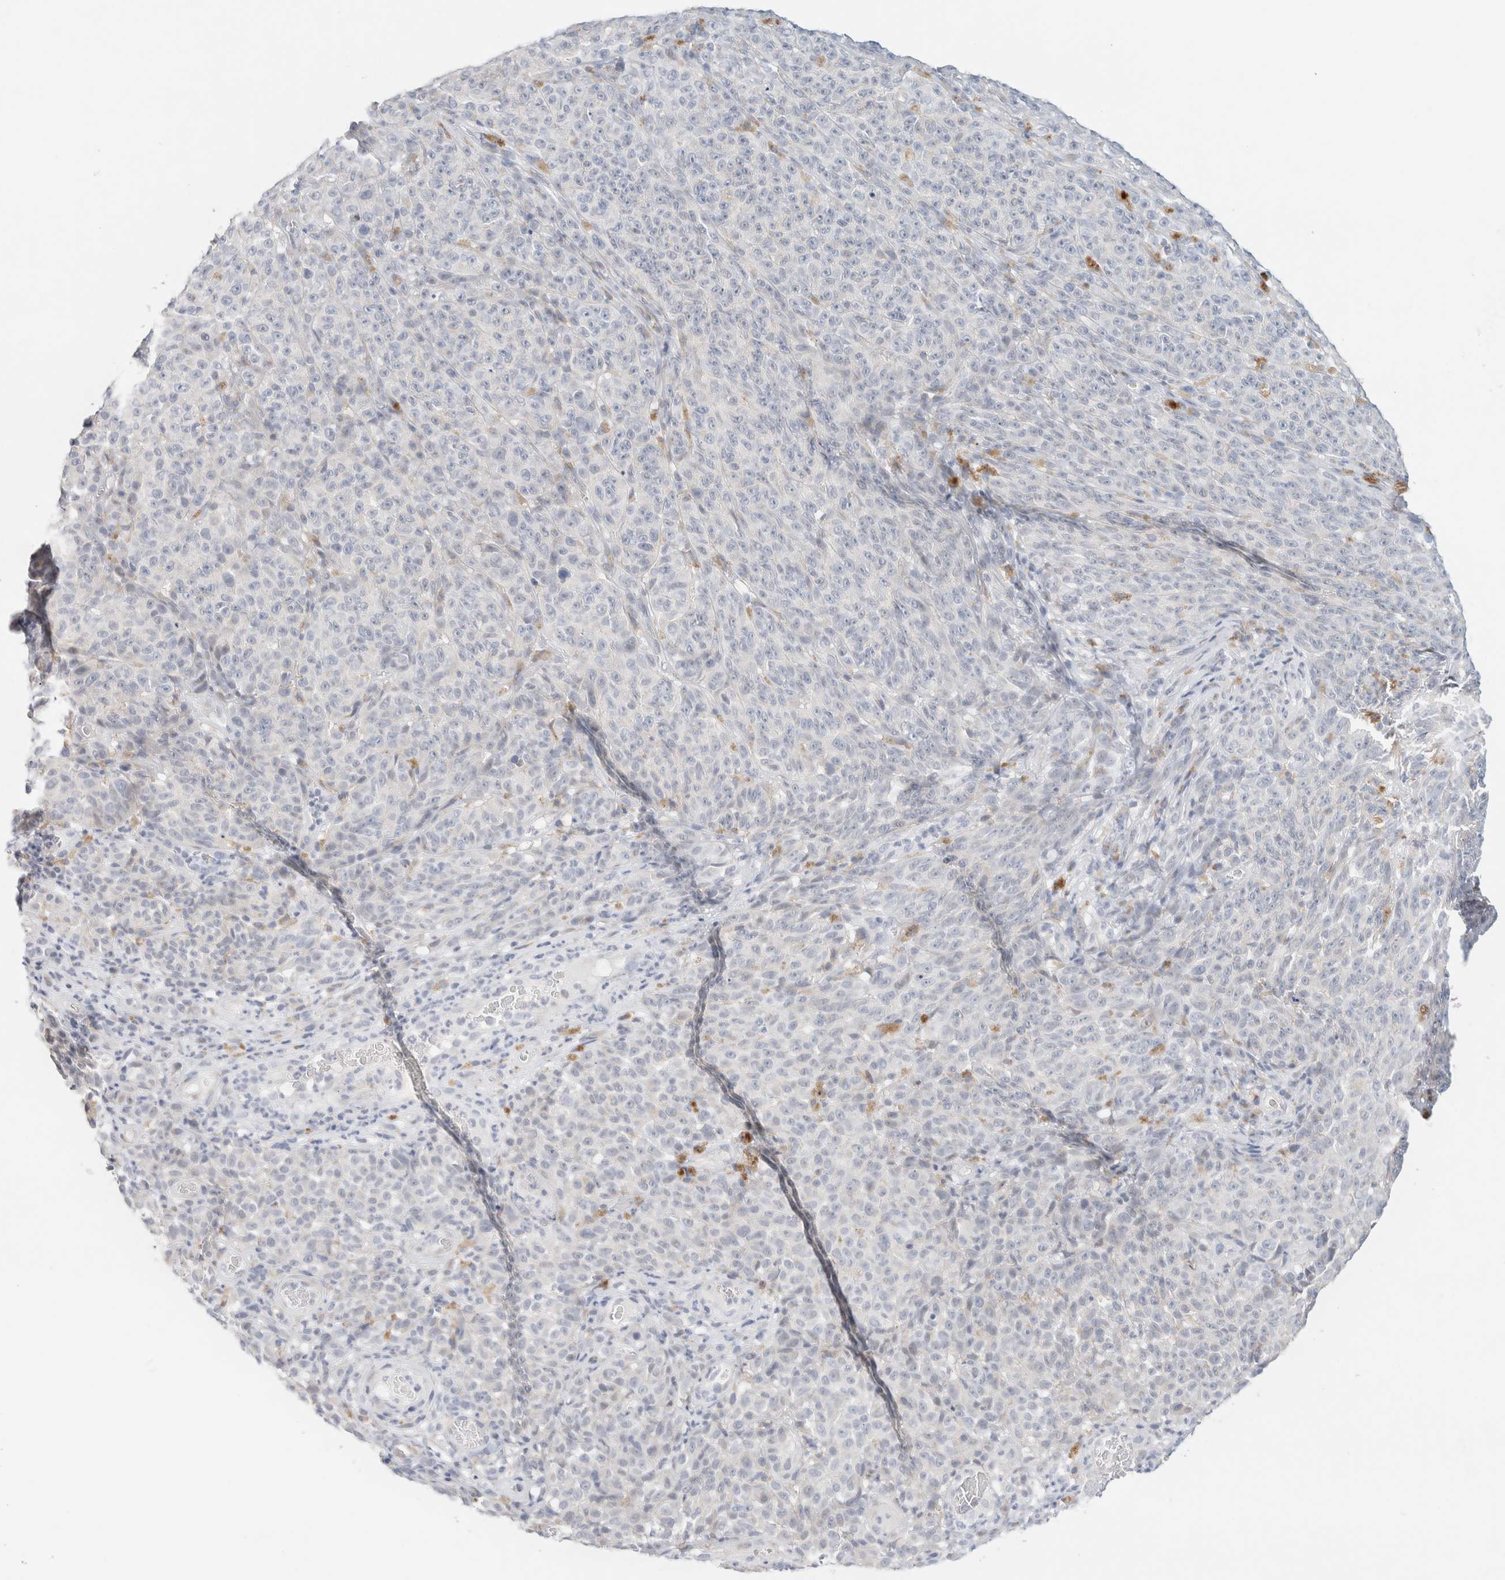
{"staining": {"intensity": "negative", "quantity": "none", "location": "none"}, "tissue": "melanoma", "cell_type": "Tumor cells", "image_type": "cancer", "snomed": [{"axis": "morphology", "description": "Malignant melanoma, NOS"}, {"axis": "topography", "description": "Skin"}], "caption": "High magnification brightfield microscopy of malignant melanoma stained with DAB (brown) and counterstained with hematoxylin (blue): tumor cells show no significant staining.", "gene": "SPNS3", "patient": {"sex": "female", "age": 82}}